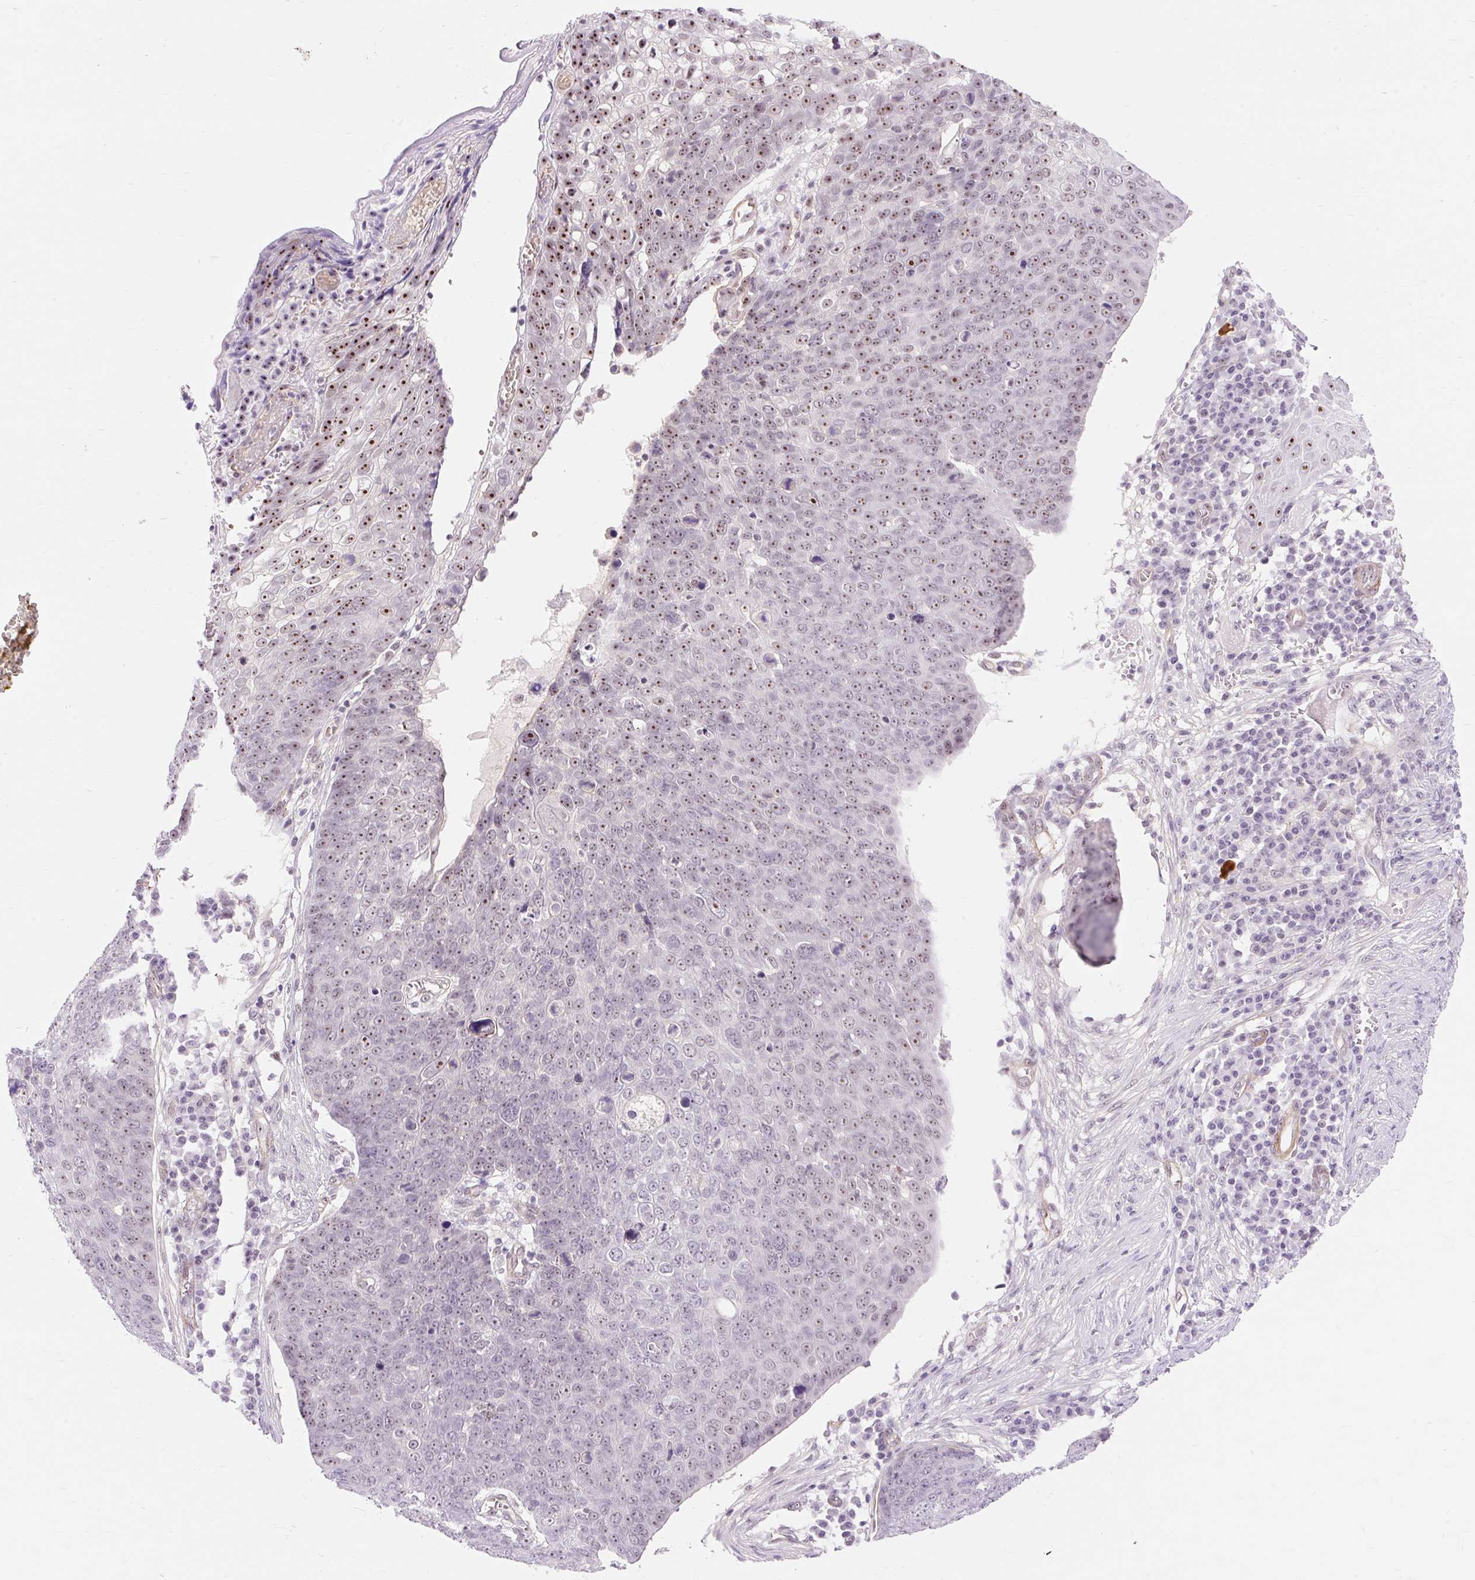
{"staining": {"intensity": "moderate", "quantity": ">75%", "location": "nuclear"}, "tissue": "skin cancer", "cell_type": "Tumor cells", "image_type": "cancer", "snomed": [{"axis": "morphology", "description": "Squamous cell carcinoma, NOS"}, {"axis": "topography", "description": "Skin"}], "caption": "Protein positivity by immunohistochemistry (IHC) exhibits moderate nuclear expression in approximately >75% of tumor cells in skin squamous cell carcinoma. The protein is stained brown, and the nuclei are stained in blue (DAB (3,3'-diaminobenzidine) IHC with brightfield microscopy, high magnification).", "gene": "OBP2A", "patient": {"sex": "male", "age": 71}}